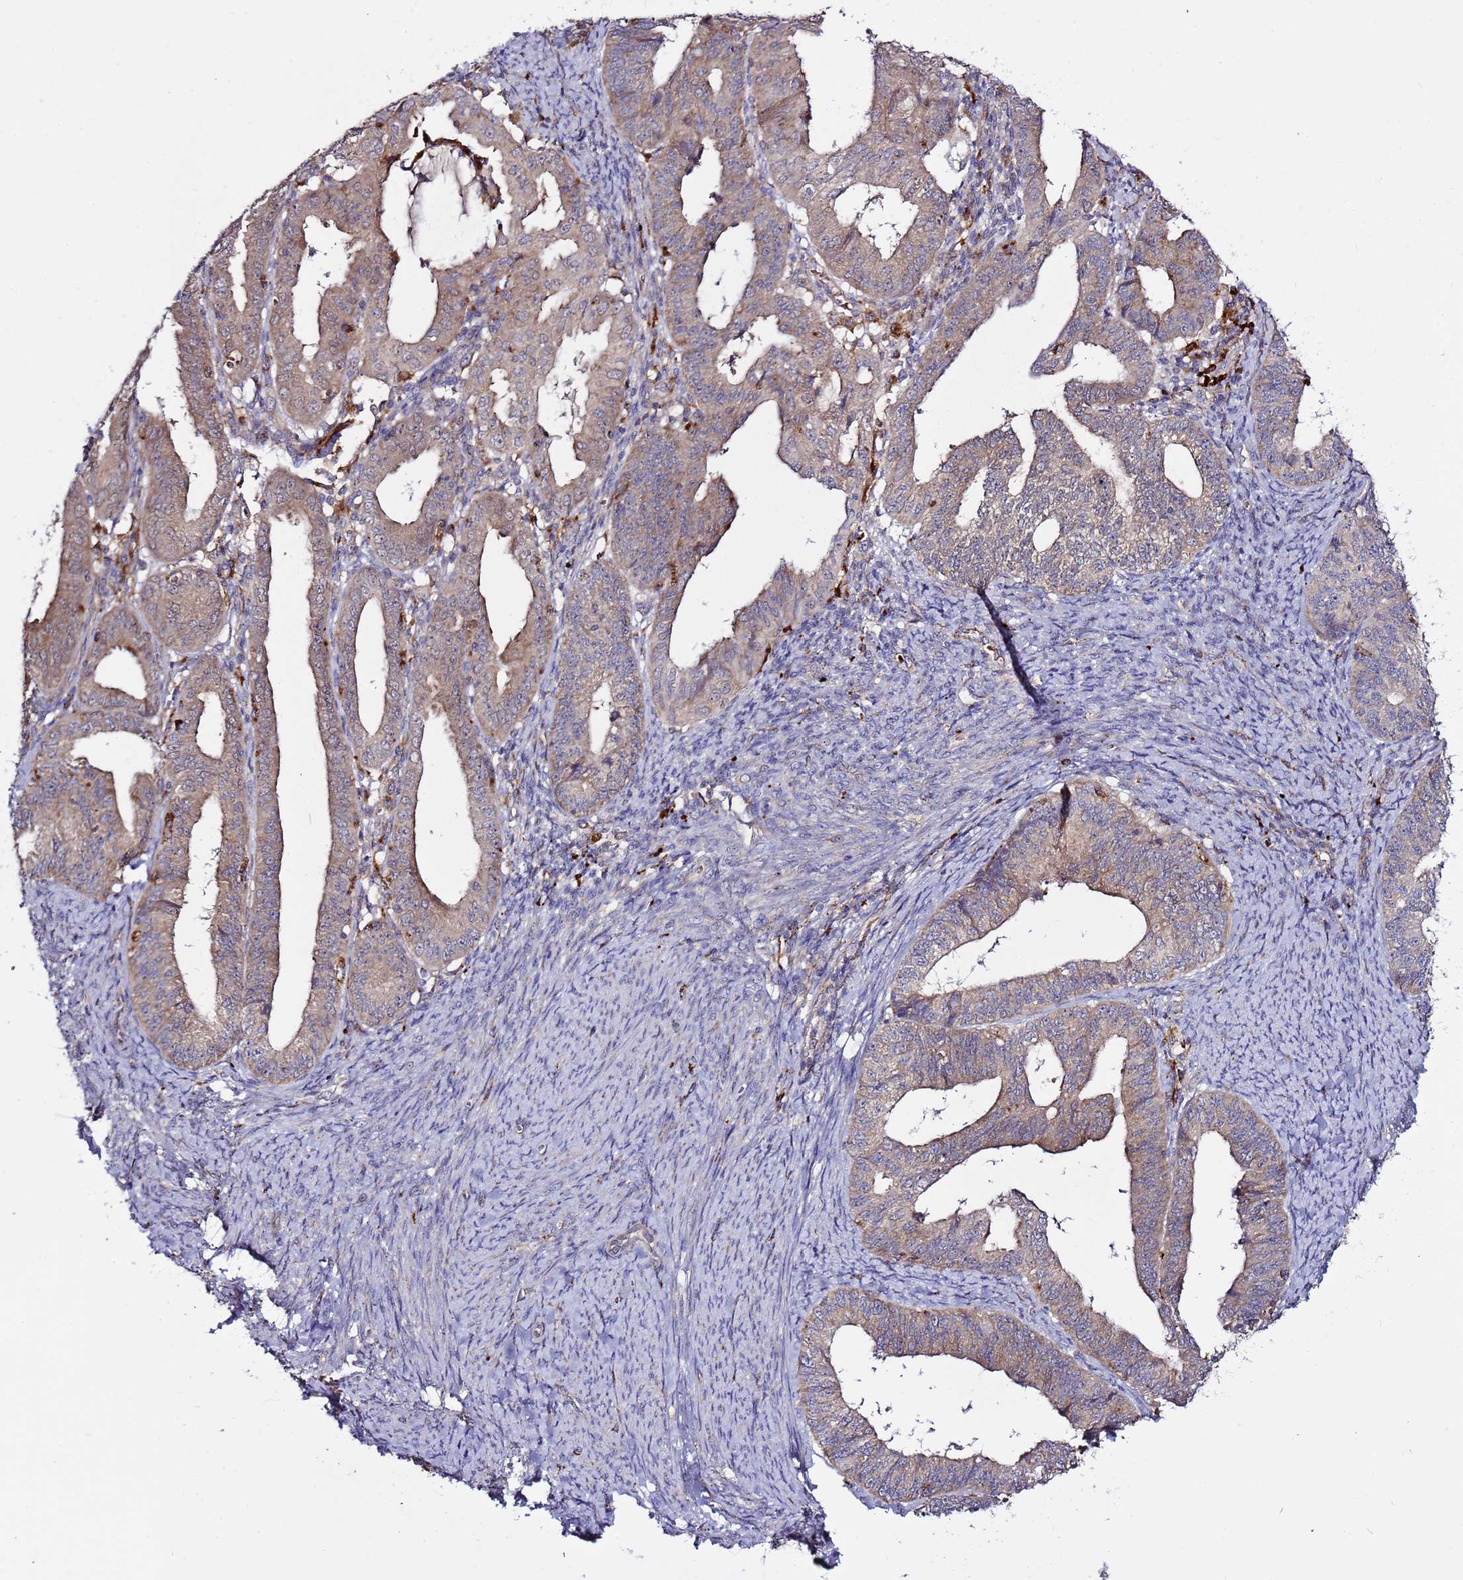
{"staining": {"intensity": "weak", "quantity": ">75%", "location": "cytoplasmic/membranous"}, "tissue": "endometrial cancer", "cell_type": "Tumor cells", "image_type": "cancer", "snomed": [{"axis": "morphology", "description": "Adenocarcinoma, NOS"}, {"axis": "topography", "description": "Endometrium"}], "caption": "Protein positivity by immunohistochemistry exhibits weak cytoplasmic/membranous positivity in approximately >75% of tumor cells in endometrial cancer.", "gene": "VPS36", "patient": {"sex": "female", "age": 56}}